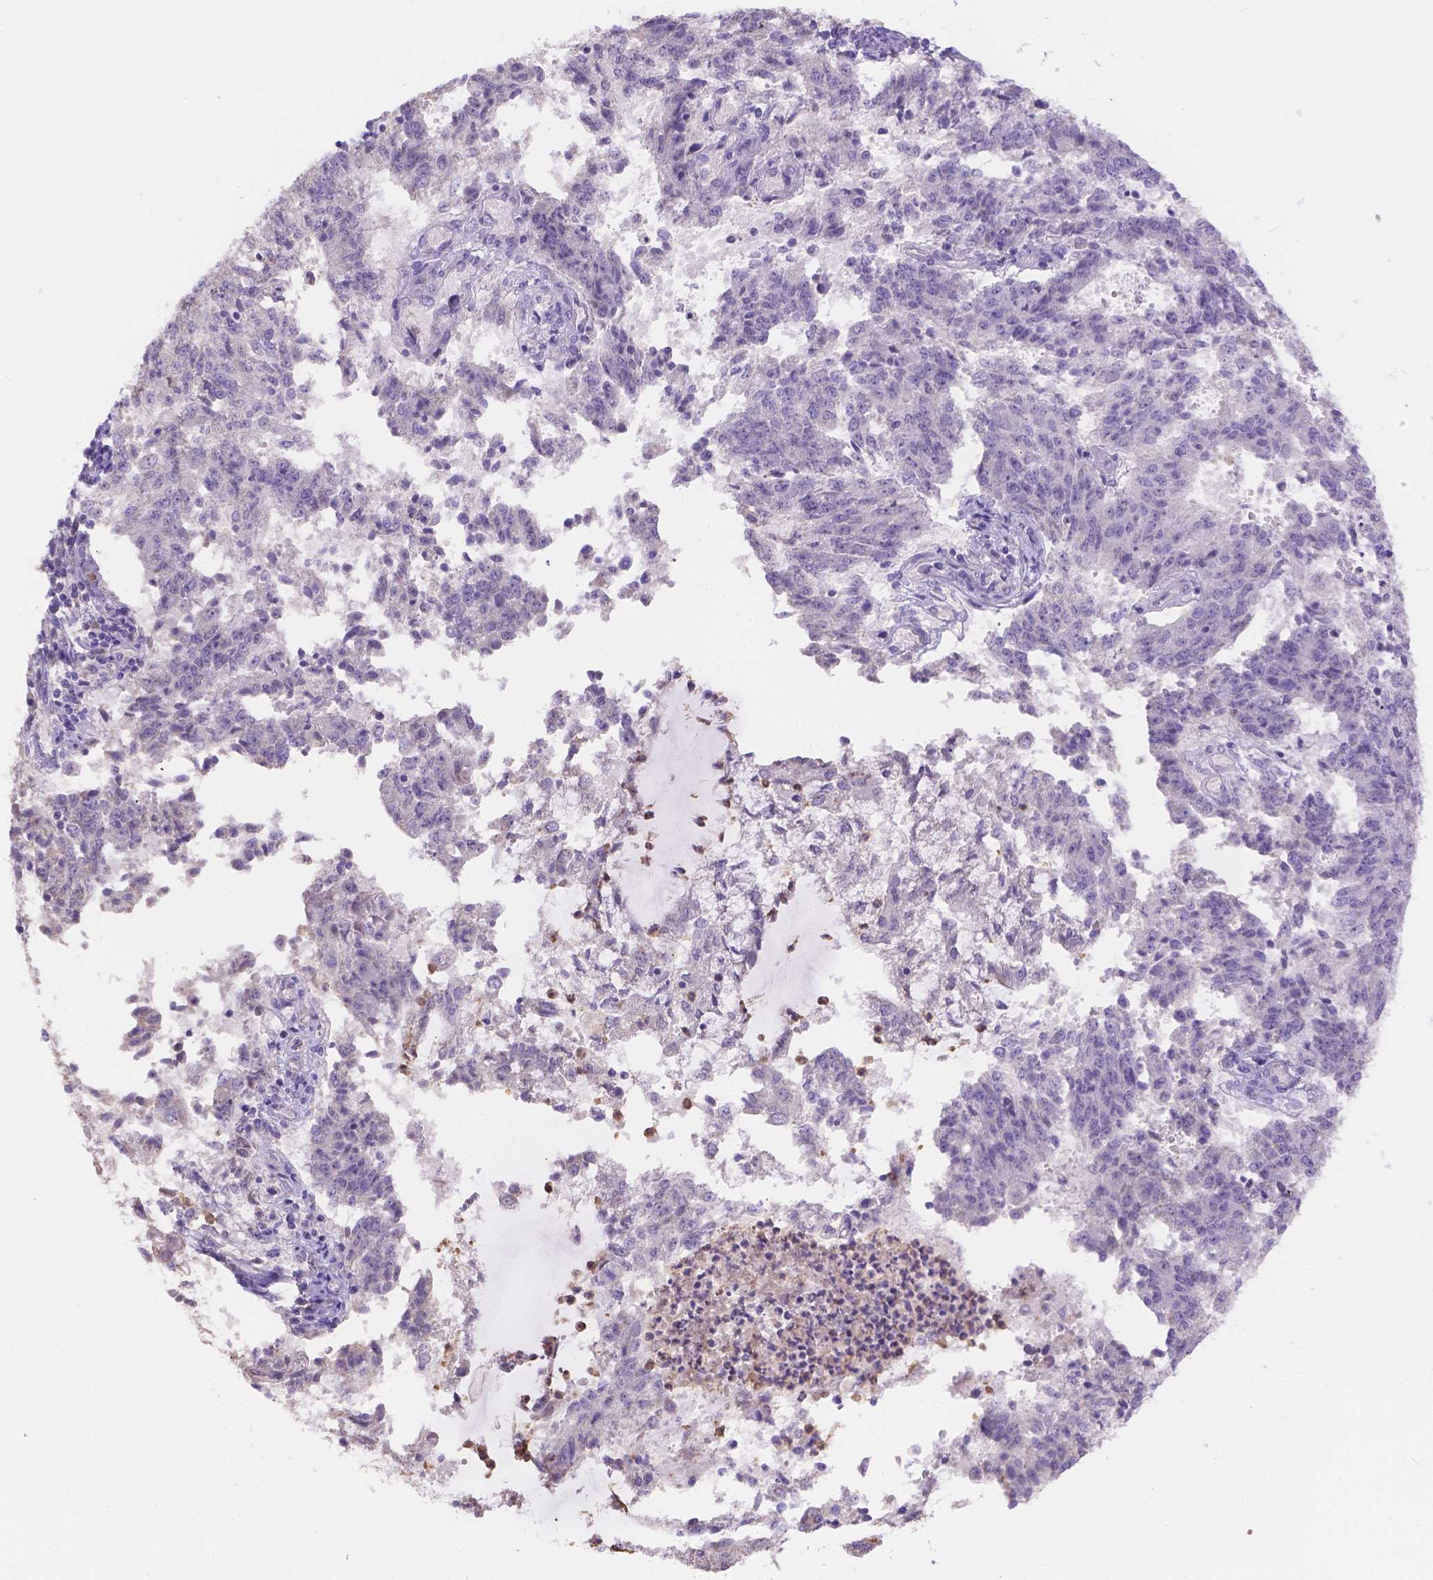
{"staining": {"intensity": "negative", "quantity": "none", "location": "none"}, "tissue": "endometrial cancer", "cell_type": "Tumor cells", "image_type": "cancer", "snomed": [{"axis": "morphology", "description": "Adenocarcinoma, NOS"}, {"axis": "topography", "description": "Endometrium"}], "caption": "The image shows no significant staining in tumor cells of adenocarcinoma (endometrial).", "gene": "NXPE2", "patient": {"sex": "female", "age": 82}}